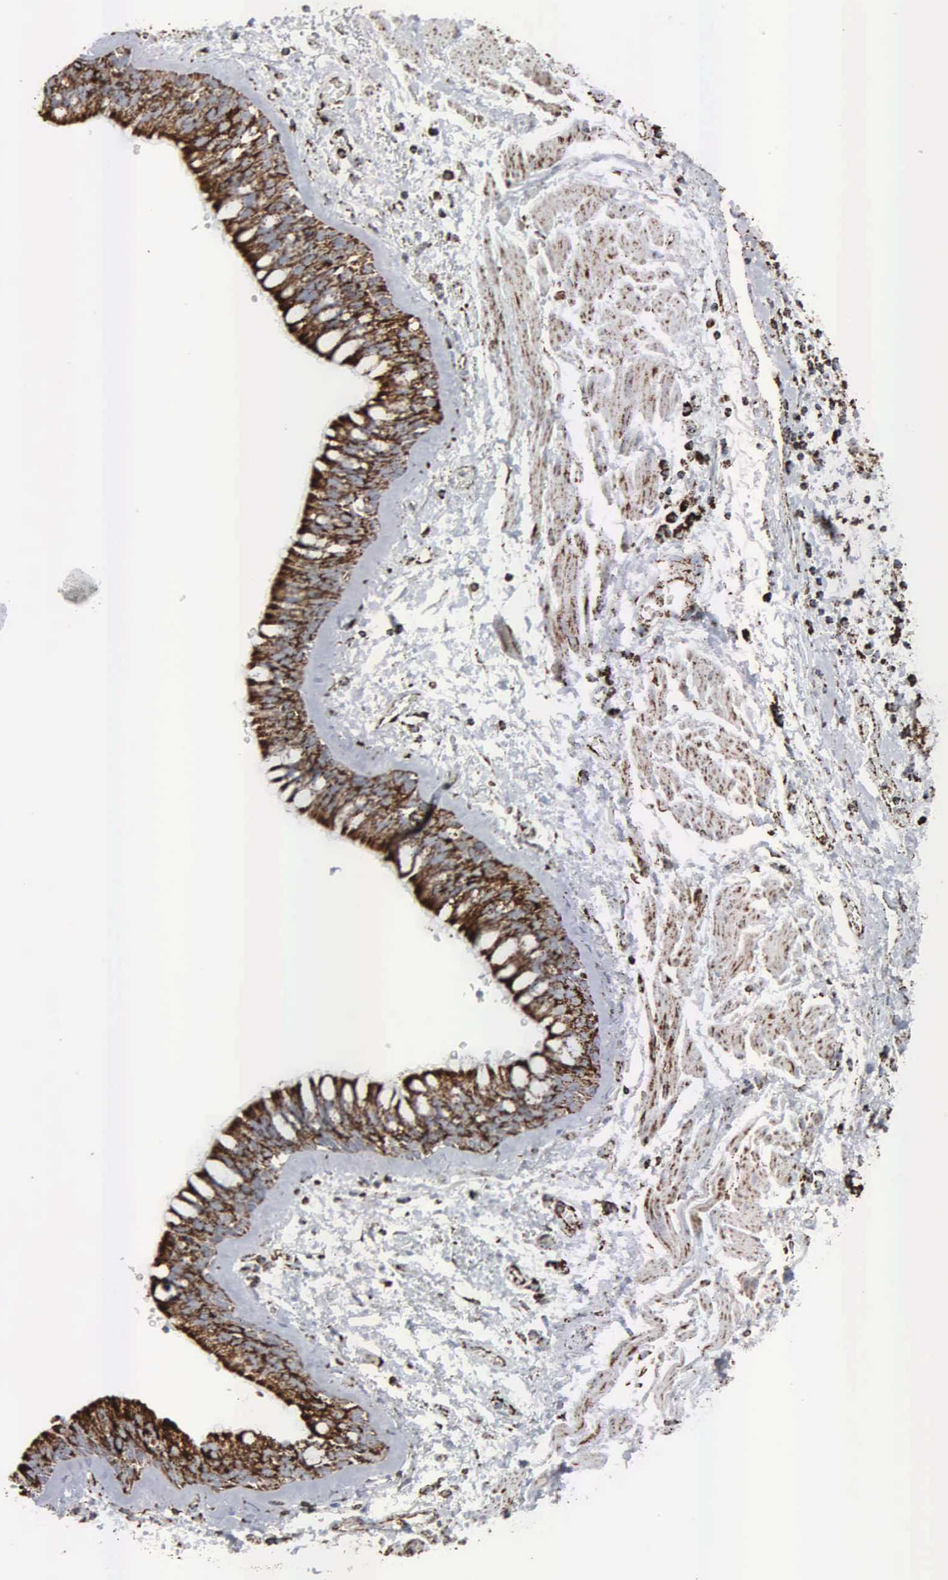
{"staining": {"intensity": "strong", "quantity": ">75%", "location": "cytoplasmic/membranous"}, "tissue": "bronchus", "cell_type": "Respiratory epithelial cells", "image_type": "normal", "snomed": [{"axis": "morphology", "description": "Normal tissue, NOS"}, {"axis": "topography", "description": "Bronchus"}, {"axis": "topography", "description": "Lung"}], "caption": "Brown immunohistochemical staining in unremarkable human bronchus shows strong cytoplasmic/membranous positivity in about >75% of respiratory epithelial cells.", "gene": "HSPA9", "patient": {"sex": "female", "age": 57}}